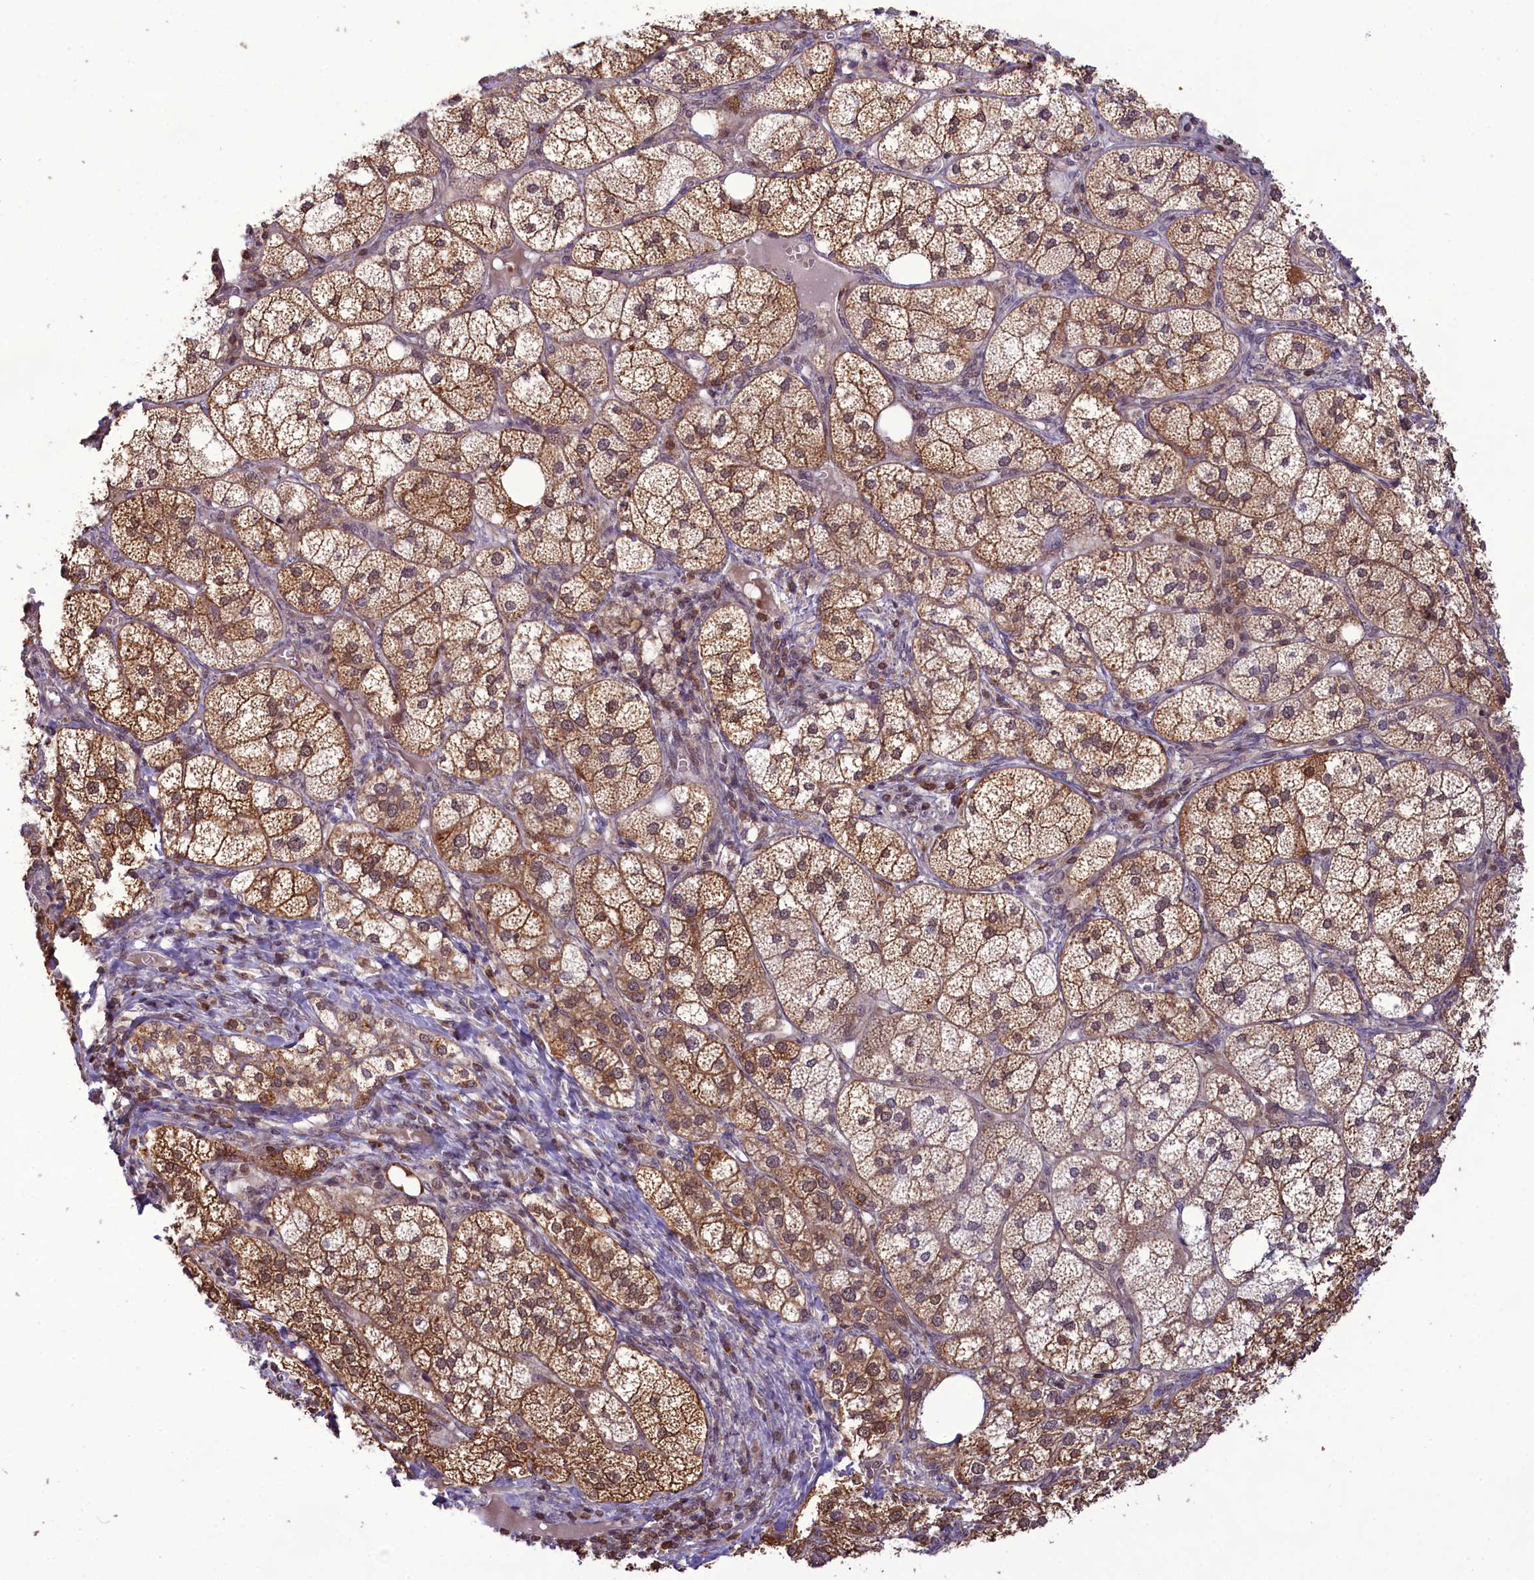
{"staining": {"intensity": "strong", "quantity": ">75%", "location": "cytoplasmic/membranous,nuclear"}, "tissue": "adrenal gland", "cell_type": "Glandular cells", "image_type": "normal", "snomed": [{"axis": "morphology", "description": "Normal tissue, NOS"}, {"axis": "topography", "description": "Adrenal gland"}], "caption": "Brown immunohistochemical staining in benign adrenal gland demonstrates strong cytoplasmic/membranous,nuclear staining in about >75% of glandular cells.", "gene": "CARD8", "patient": {"sex": "female", "age": 61}}